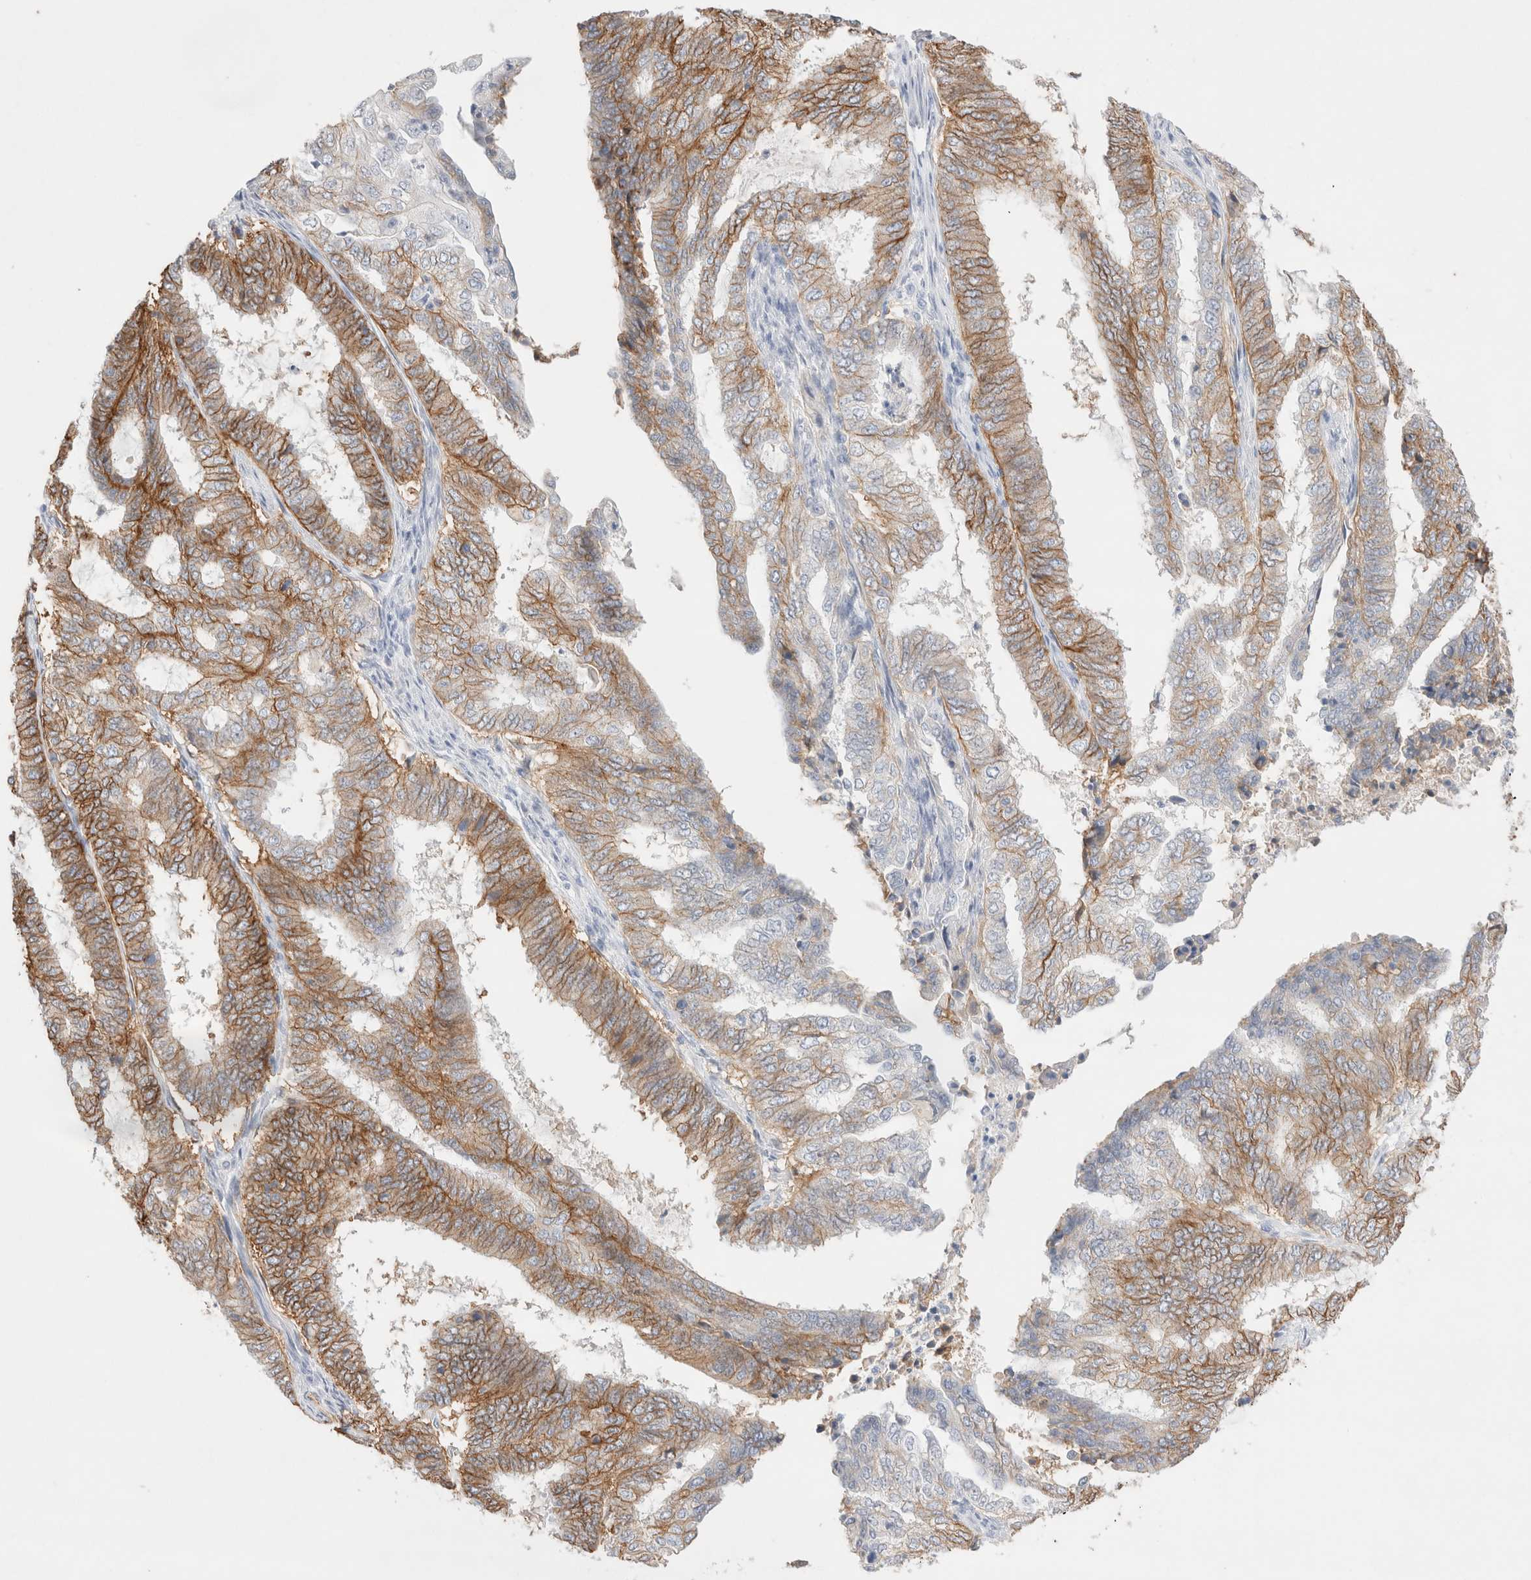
{"staining": {"intensity": "moderate", "quantity": ">75%", "location": "cytoplasmic/membranous"}, "tissue": "endometrial cancer", "cell_type": "Tumor cells", "image_type": "cancer", "snomed": [{"axis": "morphology", "description": "Adenocarcinoma, NOS"}, {"axis": "topography", "description": "Endometrium"}], "caption": "A medium amount of moderate cytoplasmic/membranous positivity is identified in about >75% of tumor cells in endometrial adenocarcinoma tissue. The staining was performed using DAB (3,3'-diaminobenzidine) to visualize the protein expression in brown, while the nuclei were stained in blue with hematoxylin (Magnification: 20x).", "gene": "EPCAM", "patient": {"sex": "female", "age": 51}}